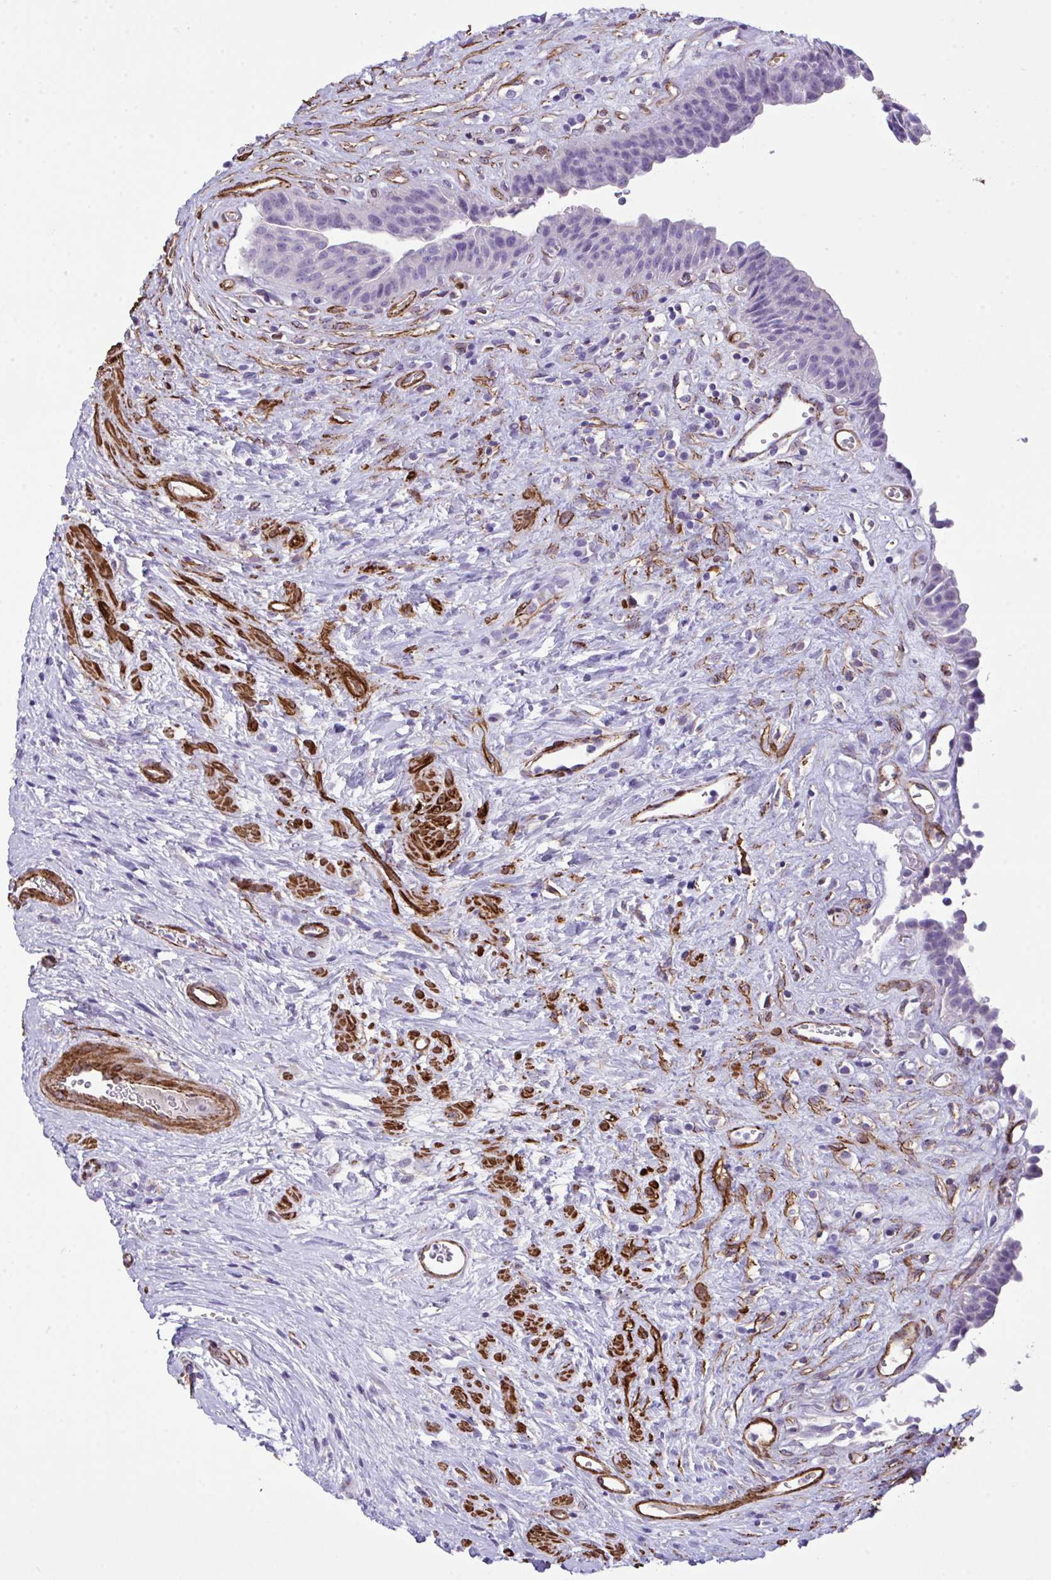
{"staining": {"intensity": "negative", "quantity": "none", "location": "none"}, "tissue": "urinary bladder", "cell_type": "Urothelial cells", "image_type": "normal", "snomed": [{"axis": "morphology", "description": "Normal tissue, NOS"}, {"axis": "topography", "description": "Urinary bladder"}], "caption": "High magnification brightfield microscopy of unremarkable urinary bladder stained with DAB (3,3'-diaminobenzidine) (brown) and counterstained with hematoxylin (blue): urothelial cells show no significant staining. (DAB immunohistochemistry with hematoxylin counter stain).", "gene": "SYNPO2L", "patient": {"sex": "female", "age": 56}}